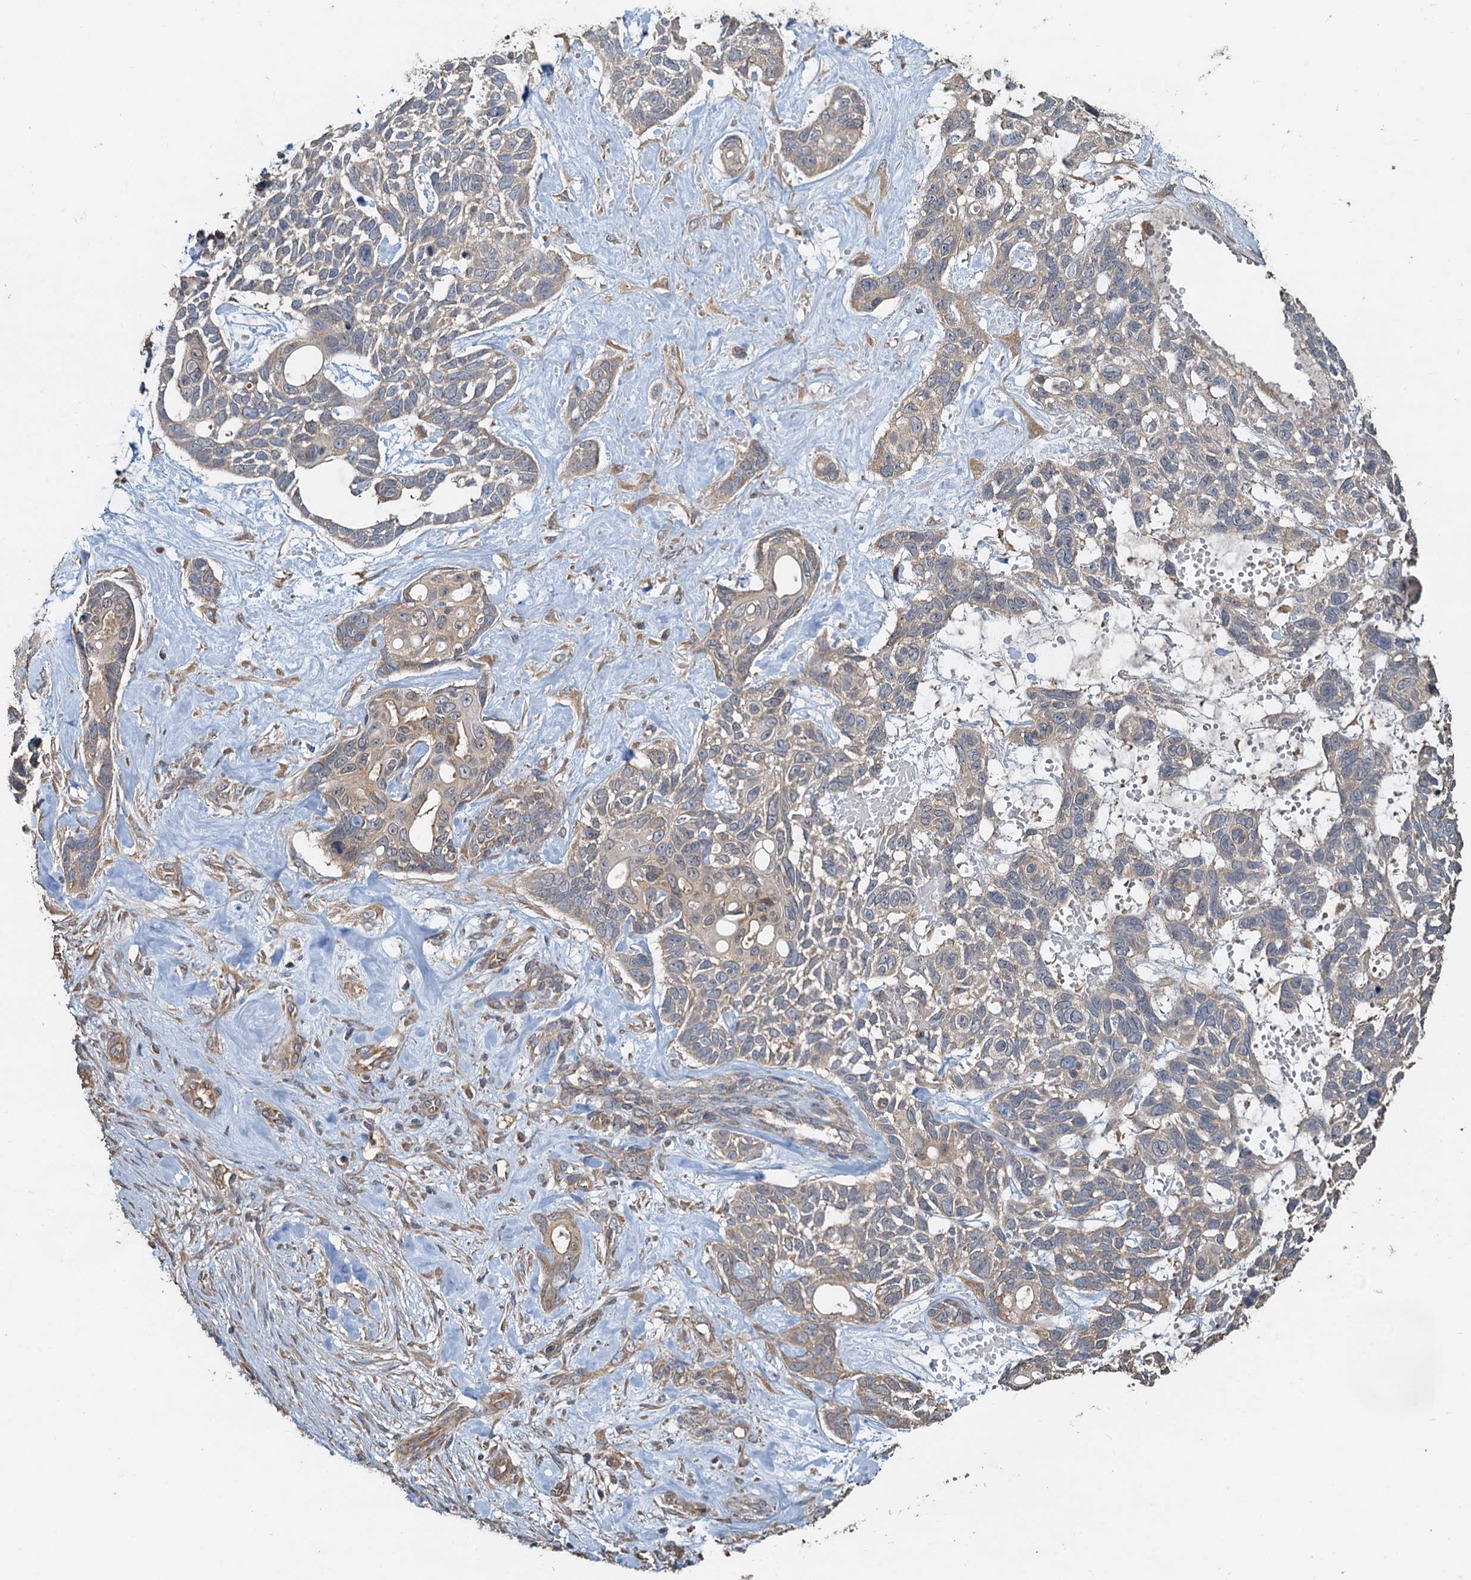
{"staining": {"intensity": "weak", "quantity": "25%-75%", "location": "cytoplasmic/membranous"}, "tissue": "skin cancer", "cell_type": "Tumor cells", "image_type": "cancer", "snomed": [{"axis": "morphology", "description": "Basal cell carcinoma"}, {"axis": "topography", "description": "Skin"}], "caption": "Immunohistochemistry histopathology image of human skin cancer (basal cell carcinoma) stained for a protein (brown), which reveals low levels of weak cytoplasmic/membranous expression in about 25%-75% of tumor cells.", "gene": "HYI", "patient": {"sex": "male", "age": 88}}